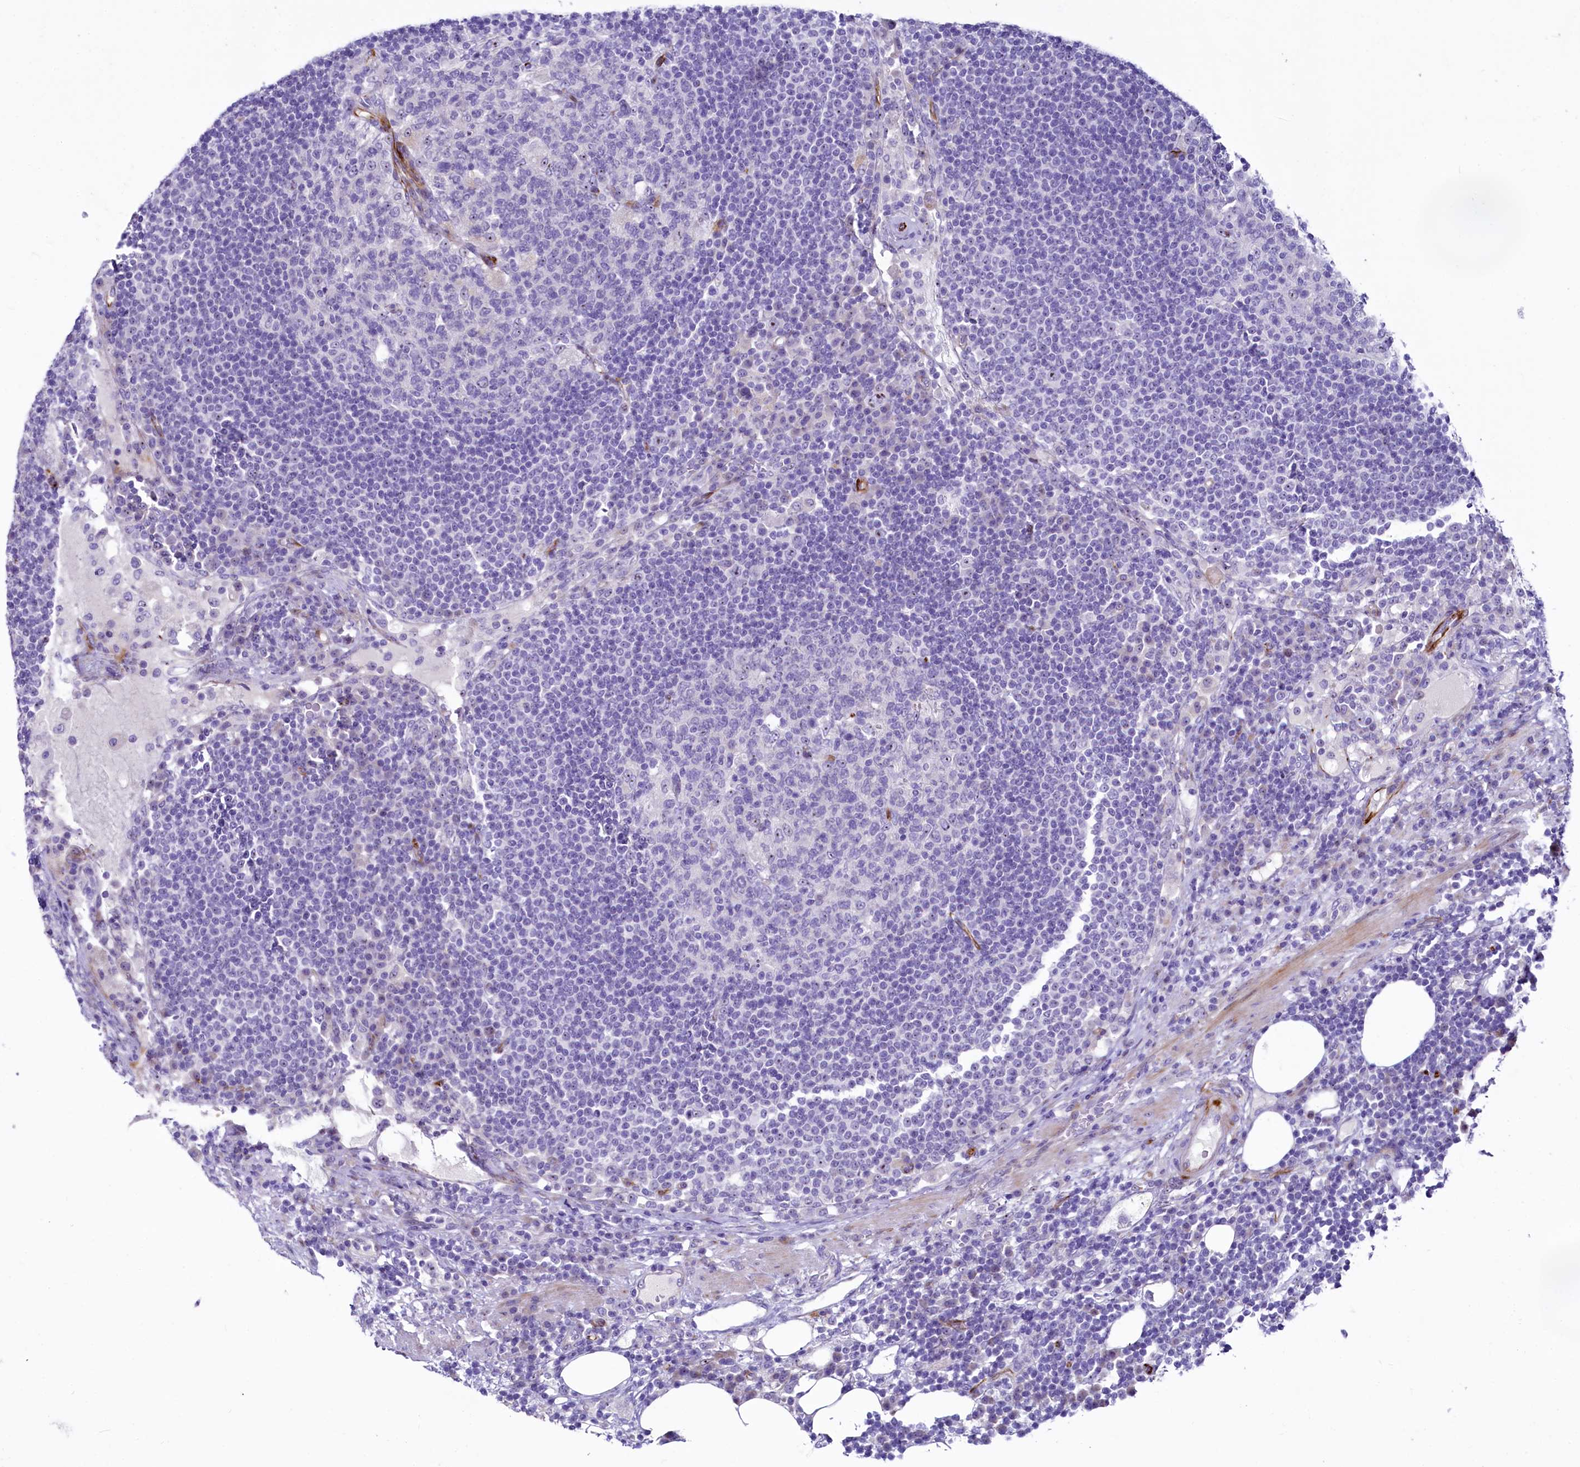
{"staining": {"intensity": "negative", "quantity": "none", "location": "none"}, "tissue": "lymph node", "cell_type": "Germinal center cells", "image_type": "normal", "snomed": [{"axis": "morphology", "description": "Normal tissue, NOS"}, {"axis": "topography", "description": "Lymph node"}], "caption": "This image is of normal lymph node stained with immunohistochemistry (IHC) to label a protein in brown with the nuclei are counter-stained blue. There is no staining in germinal center cells.", "gene": "SH3TC2", "patient": {"sex": "female", "age": 53}}